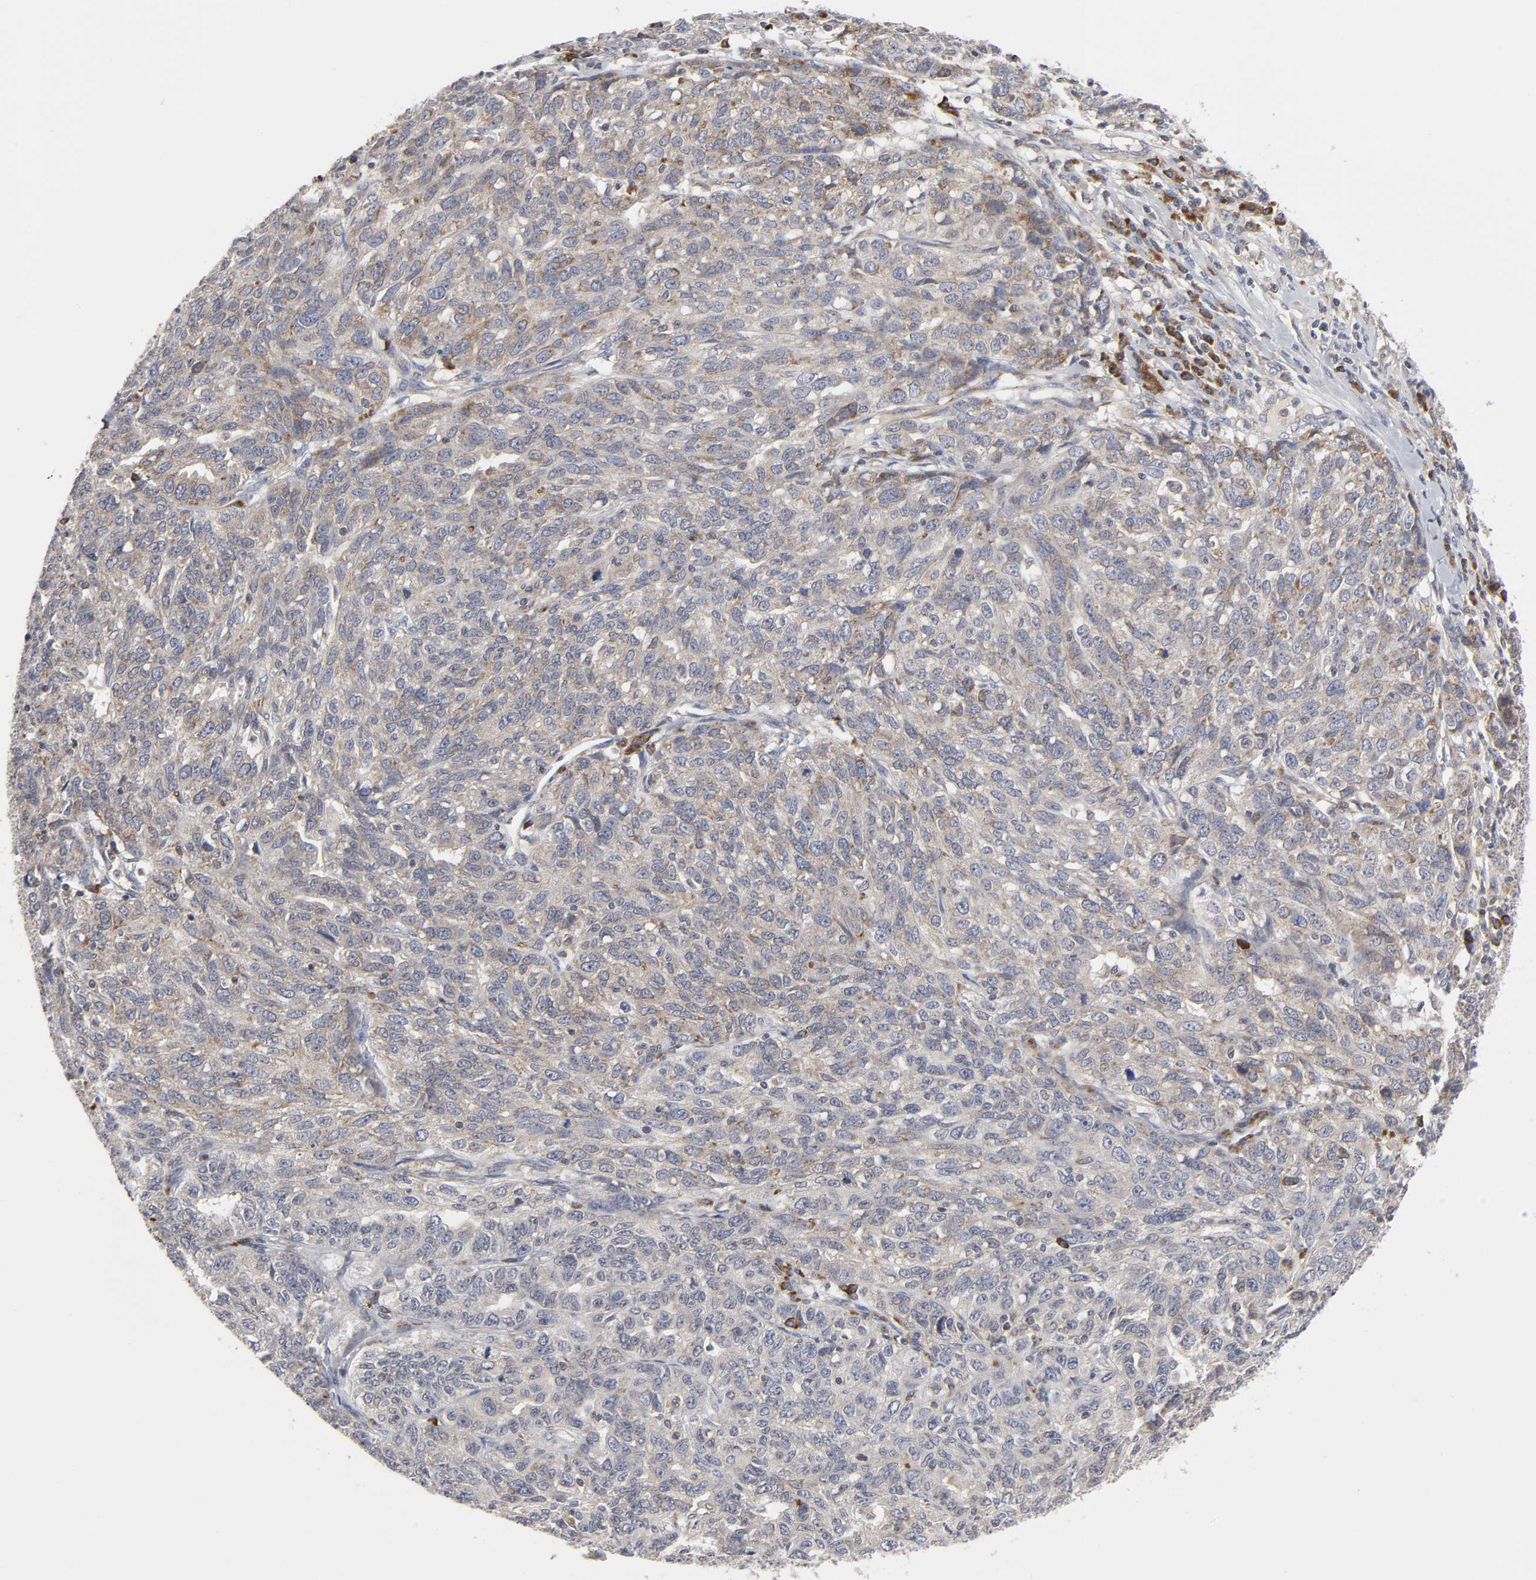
{"staining": {"intensity": "weak", "quantity": ">75%", "location": "cytoplasmic/membranous"}, "tissue": "ovarian cancer", "cell_type": "Tumor cells", "image_type": "cancer", "snomed": [{"axis": "morphology", "description": "Cystadenocarcinoma, serous, NOS"}, {"axis": "topography", "description": "Ovary"}], "caption": "A high-resolution micrograph shows IHC staining of ovarian serous cystadenocarcinoma, which shows weak cytoplasmic/membranous expression in approximately >75% of tumor cells.", "gene": "IL4R", "patient": {"sex": "female", "age": 71}}